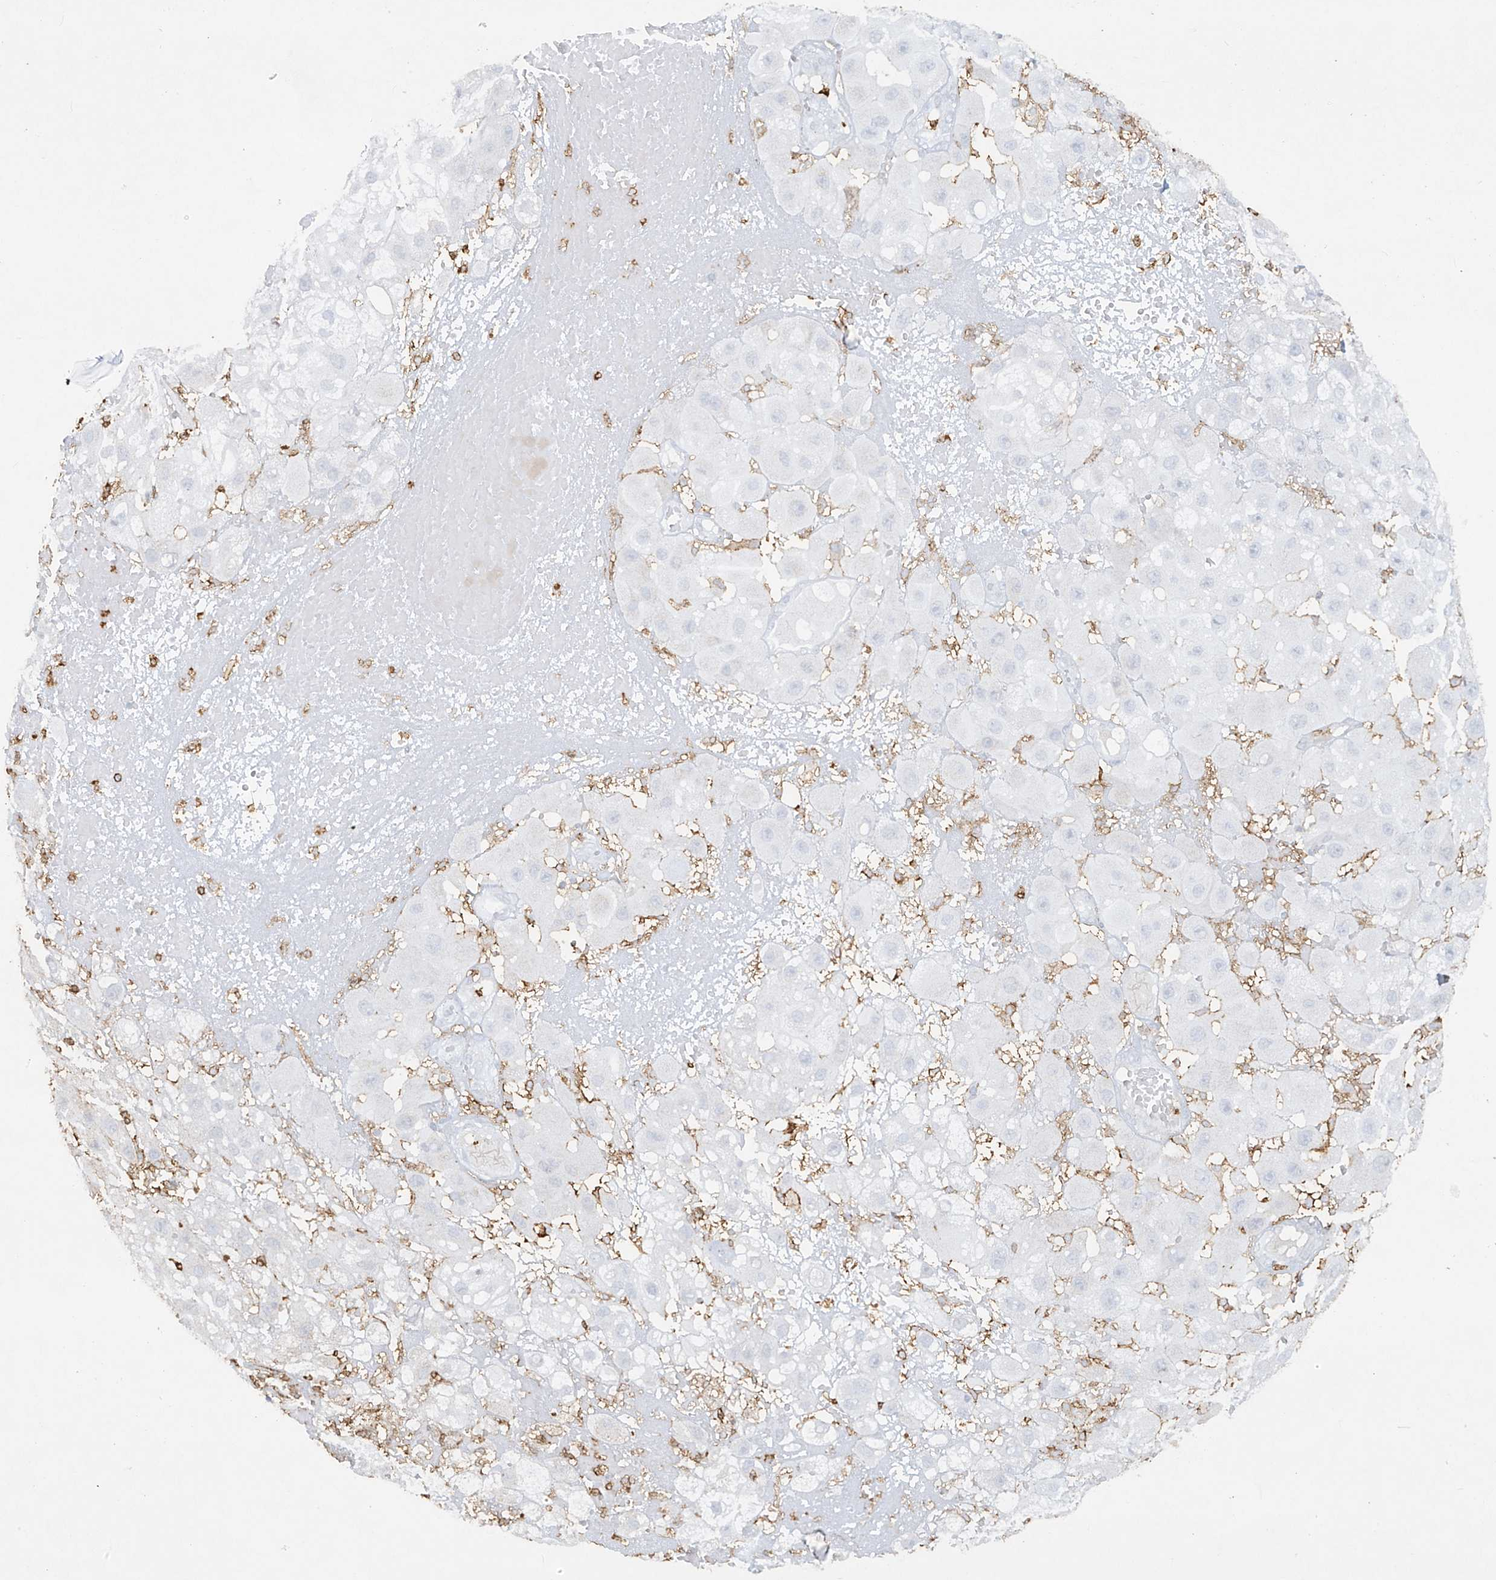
{"staining": {"intensity": "negative", "quantity": "none", "location": "none"}, "tissue": "melanoma", "cell_type": "Tumor cells", "image_type": "cancer", "snomed": [{"axis": "morphology", "description": "Malignant melanoma, NOS"}, {"axis": "topography", "description": "Skin"}], "caption": "This is an immunohistochemistry (IHC) micrograph of malignant melanoma. There is no staining in tumor cells.", "gene": "FCGR3A", "patient": {"sex": "female", "age": 81}}